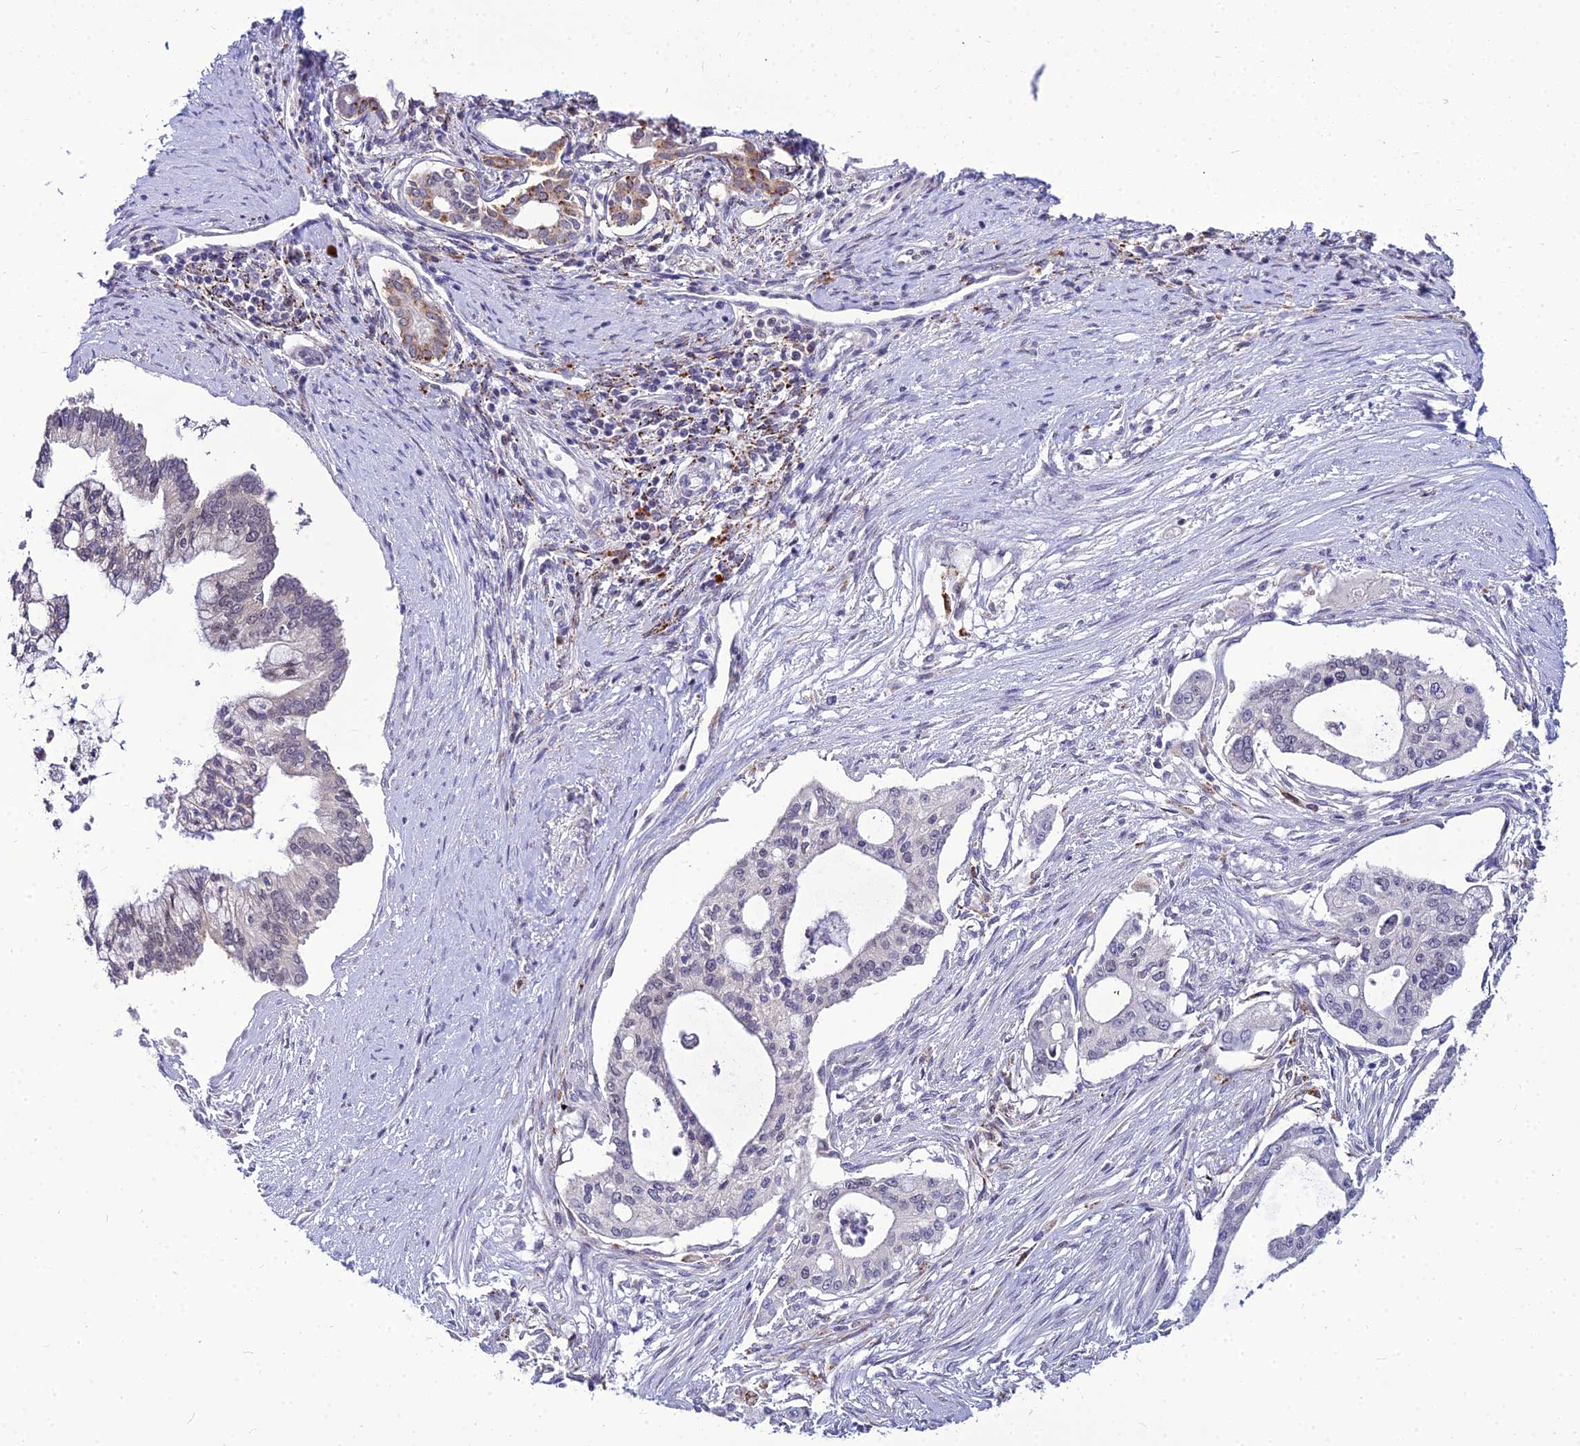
{"staining": {"intensity": "negative", "quantity": "none", "location": "none"}, "tissue": "pancreatic cancer", "cell_type": "Tumor cells", "image_type": "cancer", "snomed": [{"axis": "morphology", "description": "Adenocarcinoma, NOS"}, {"axis": "topography", "description": "Pancreas"}], "caption": "This is an immunohistochemistry histopathology image of adenocarcinoma (pancreatic). There is no expression in tumor cells.", "gene": "C6orf163", "patient": {"sex": "male", "age": 46}}